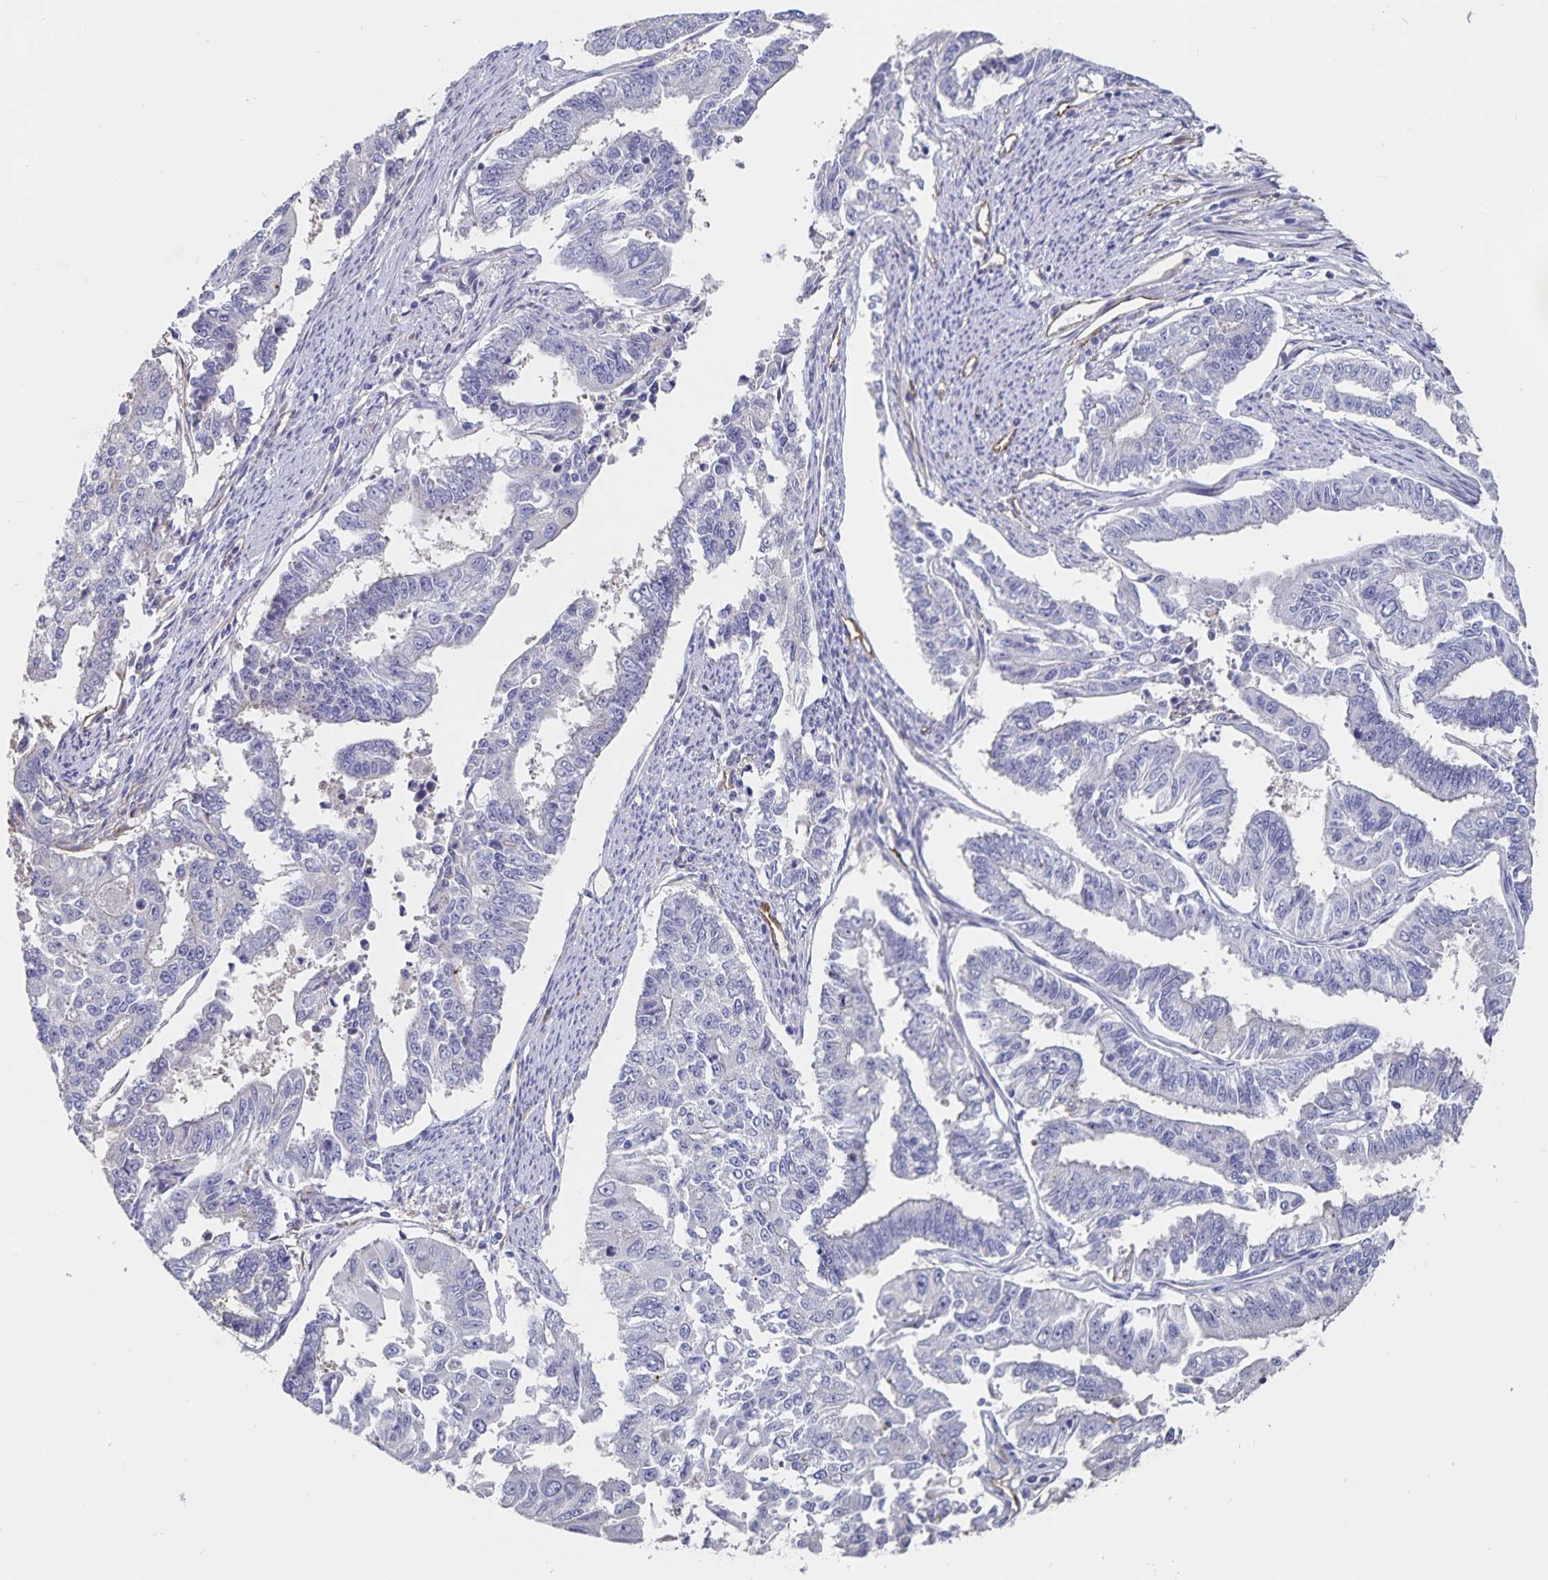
{"staining": {"intensity": "negative", "quantity": "none", "location": "none"}, "tissue": "endometrial cancer", "cell_type": "Tumor cells", "image_type": "cancer", "snomed": [{"axis": "morphology", "description": "Adenocarcinoma, NOS"}, {"axis": "topography", "description": "Uterus"}], "caption": "Immunohistochemistry of human adenocarcinoma (endometrial) displays no positivity in tumor cells. (Stains: DAB (3,3'-diaminobenzidine) immunohistochemistry with hematoxylin counter stain, Microscopy: brightfield microscopy at high magnification).", "gene": "SSTR1", "patient": {"sex": "female", "age": 59}}